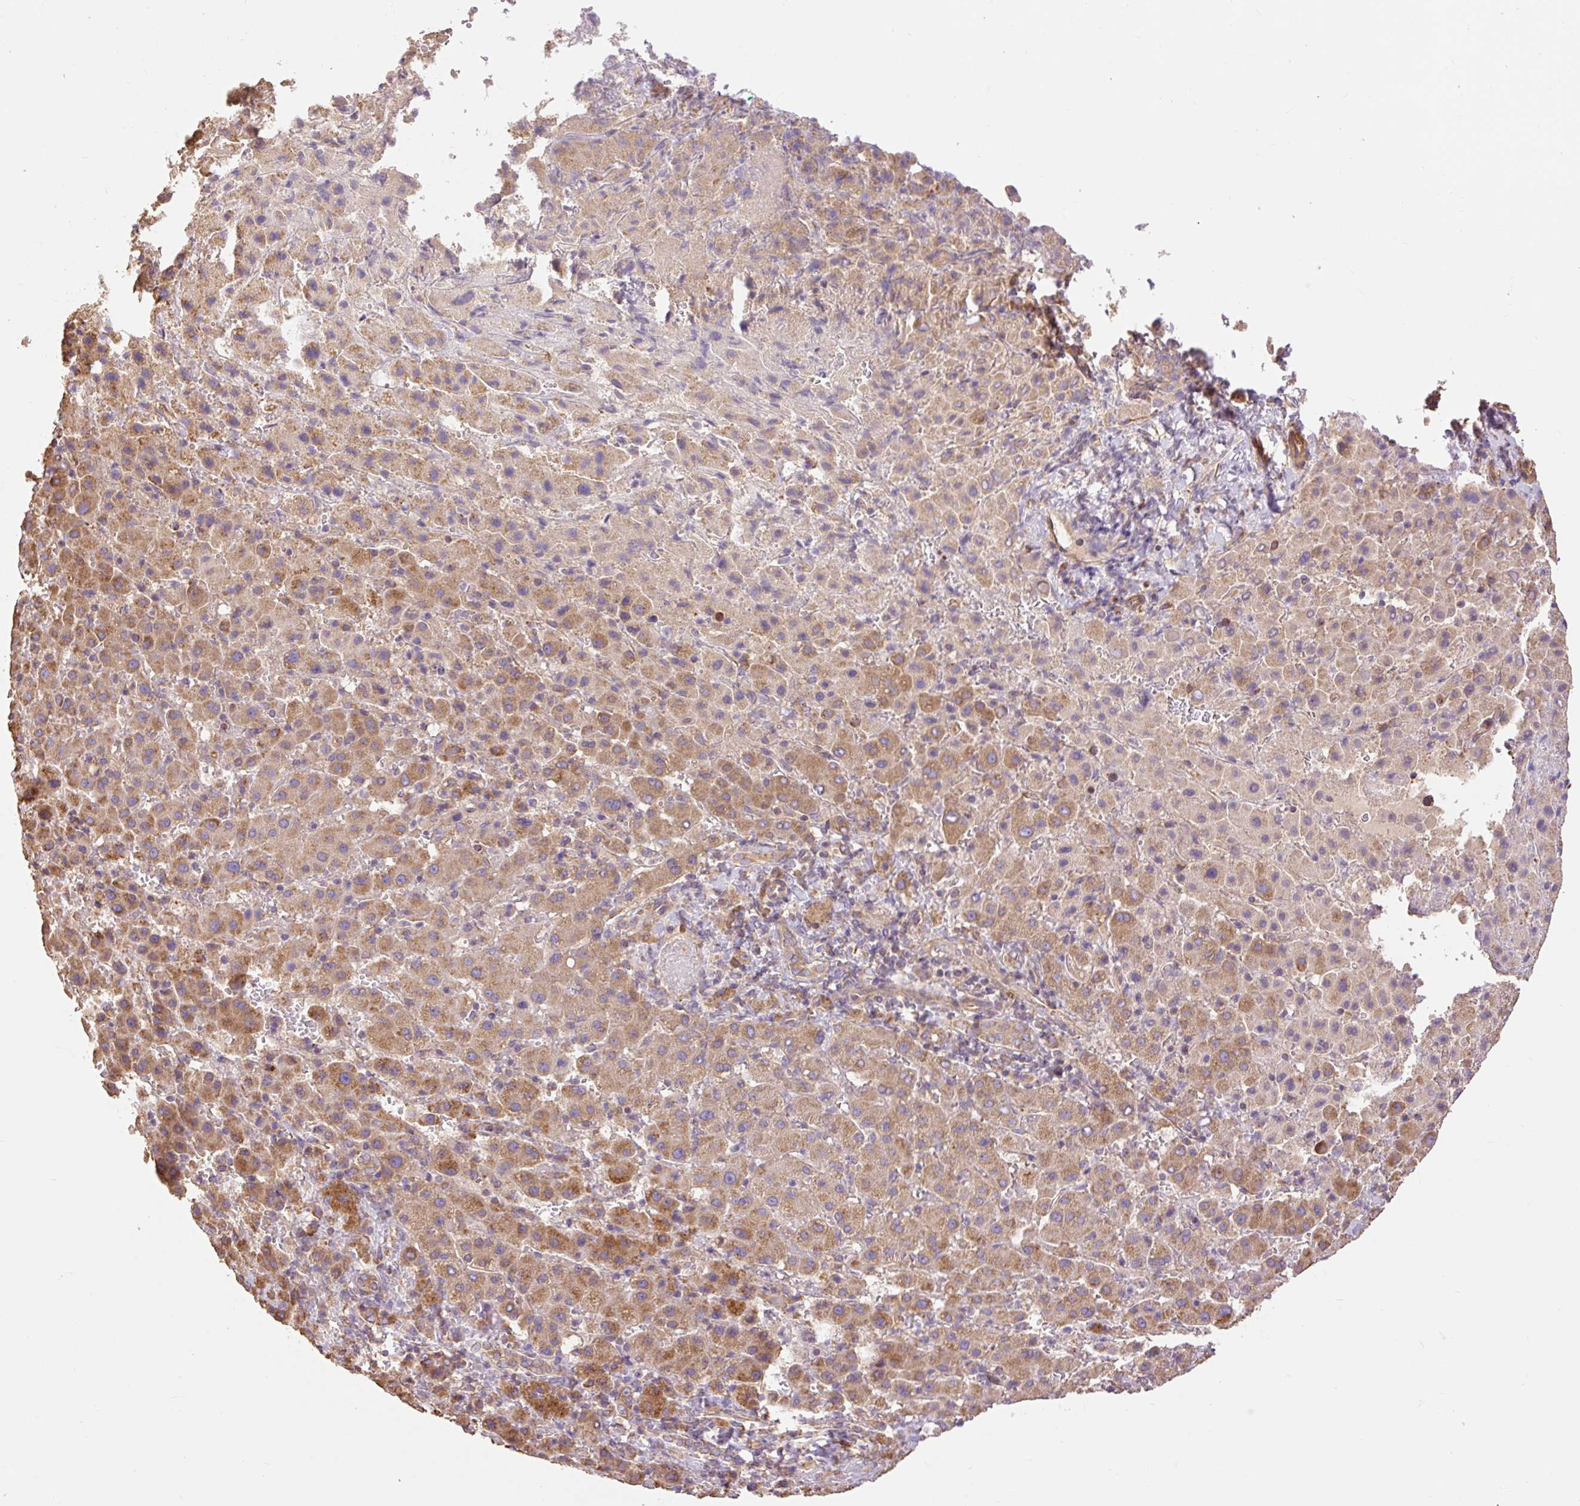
{"staining": {"intensity": "moderate", "quantity": ">75%", "location": "cytoplasmic/membranous"}, "tissue": "liver cancer", "cell_type": "Tumor cells", "image_type": "cancer", "snomed": [{"axis": "morphology", "description": "Carcinoma, Hepatocellular, NOS"}, {"axis": "topography", "description": "Liver"}], "caption": "High-magnification brightfield microscopy of liver cancer (hepatocellular carcinoma) stained with DAB (brown) and counterstained with hematoxylin (blue). tumor cells exhibit moderate cytoplasmic/membranous expression is present in approximately>75% of cells. (Brightfield microscopy of DAB IHC at high magnification).", "gene": "DESI1", "patient": {"sex": "female", "age": 58}}